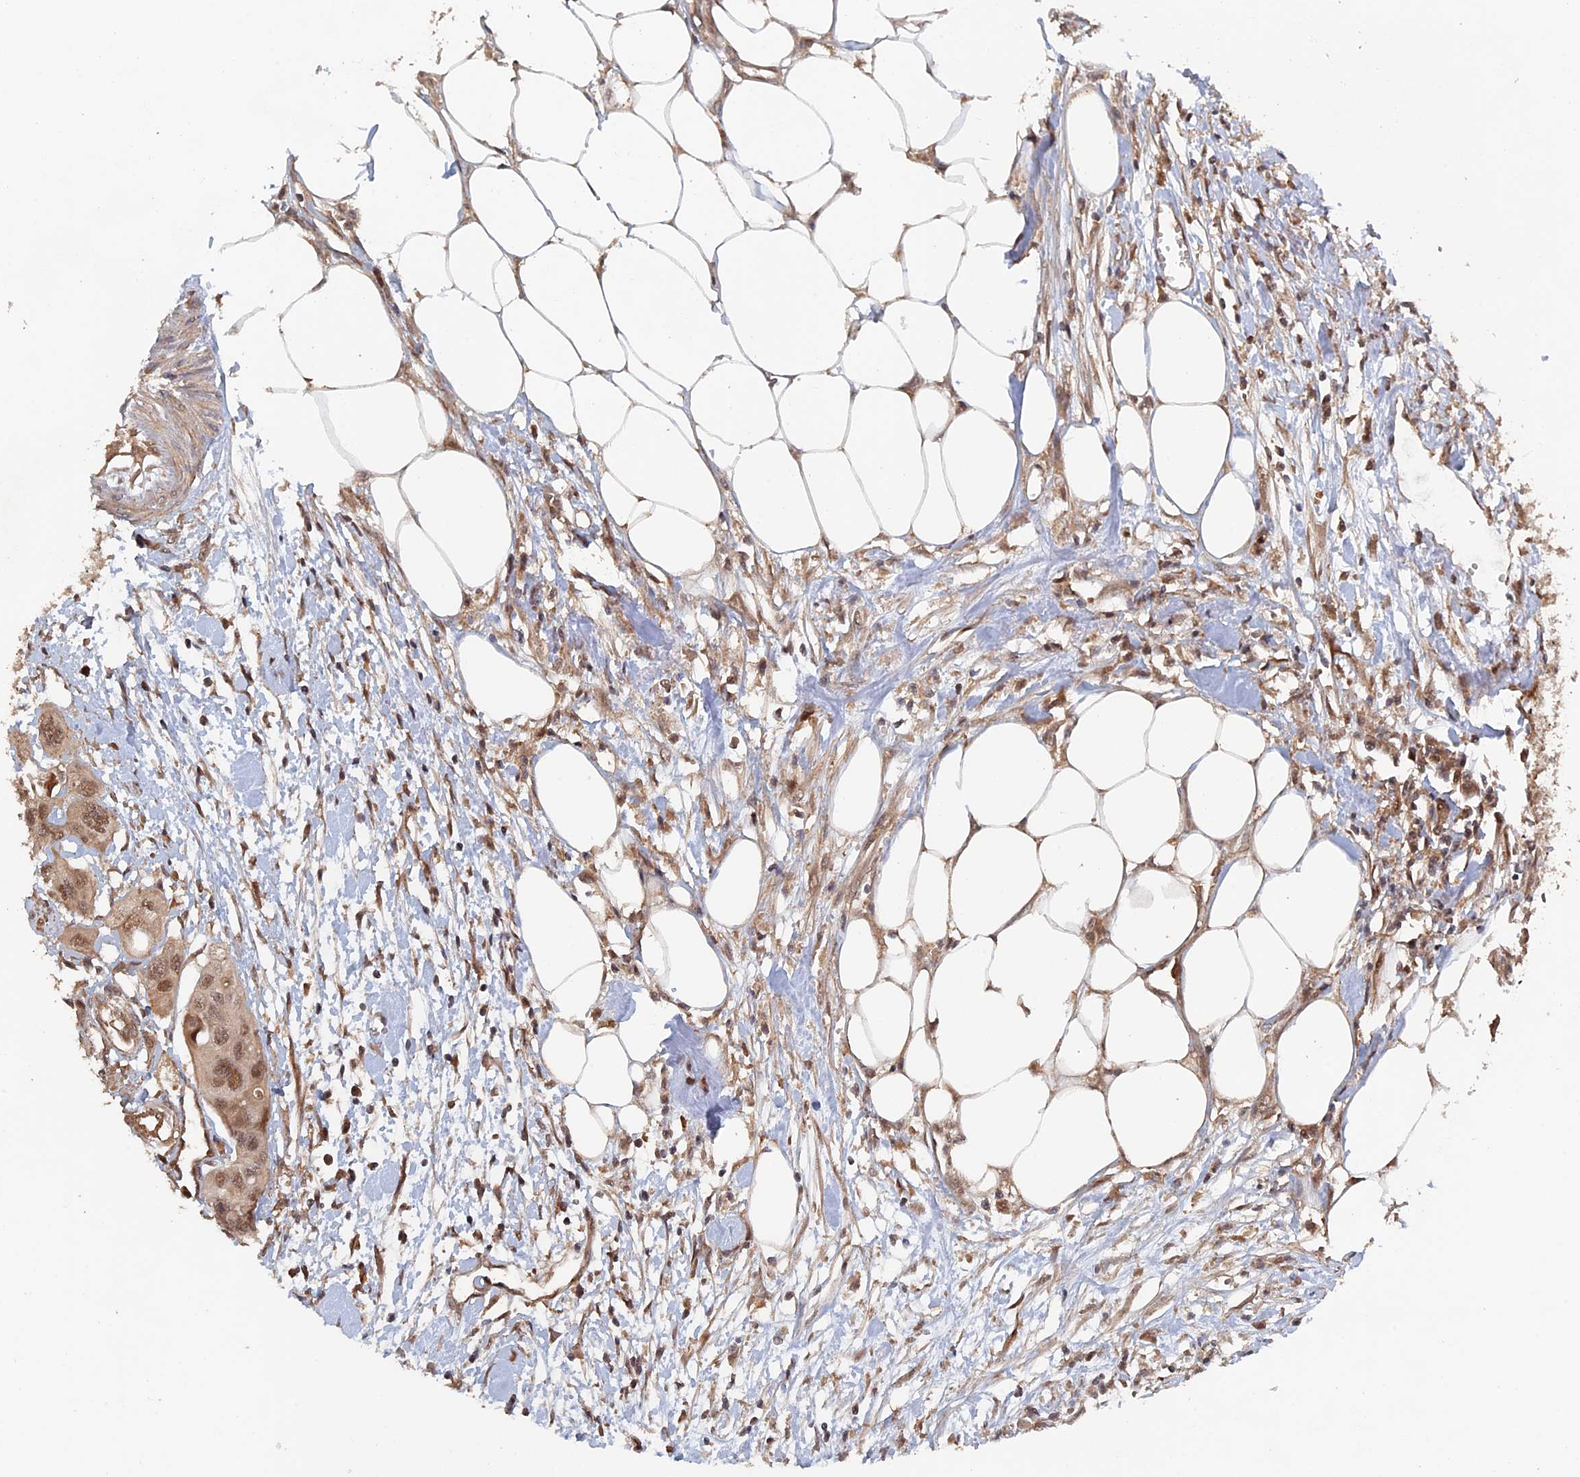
{"staining": {"intensity": "moderate", "quantity": ">75%", "location": "nuclear"}, "tissue": "colorectal cancer", "cell_type": "Tumor cells", "image_type": "cancer", "snomed": [{"axis": "morphology", "description": "Adenocarcinoma, NOS"}, {"axis": "topography", "description": "Colon"}], "caption": "This image shows immunohistochemistry staining of colorectal cancer (adenocarcinoma), with medium moderate nuclear staining in about >75% of tumor cells.", "gene": "ELOVL6", "patient": {"sex": "male", "age": 77}}